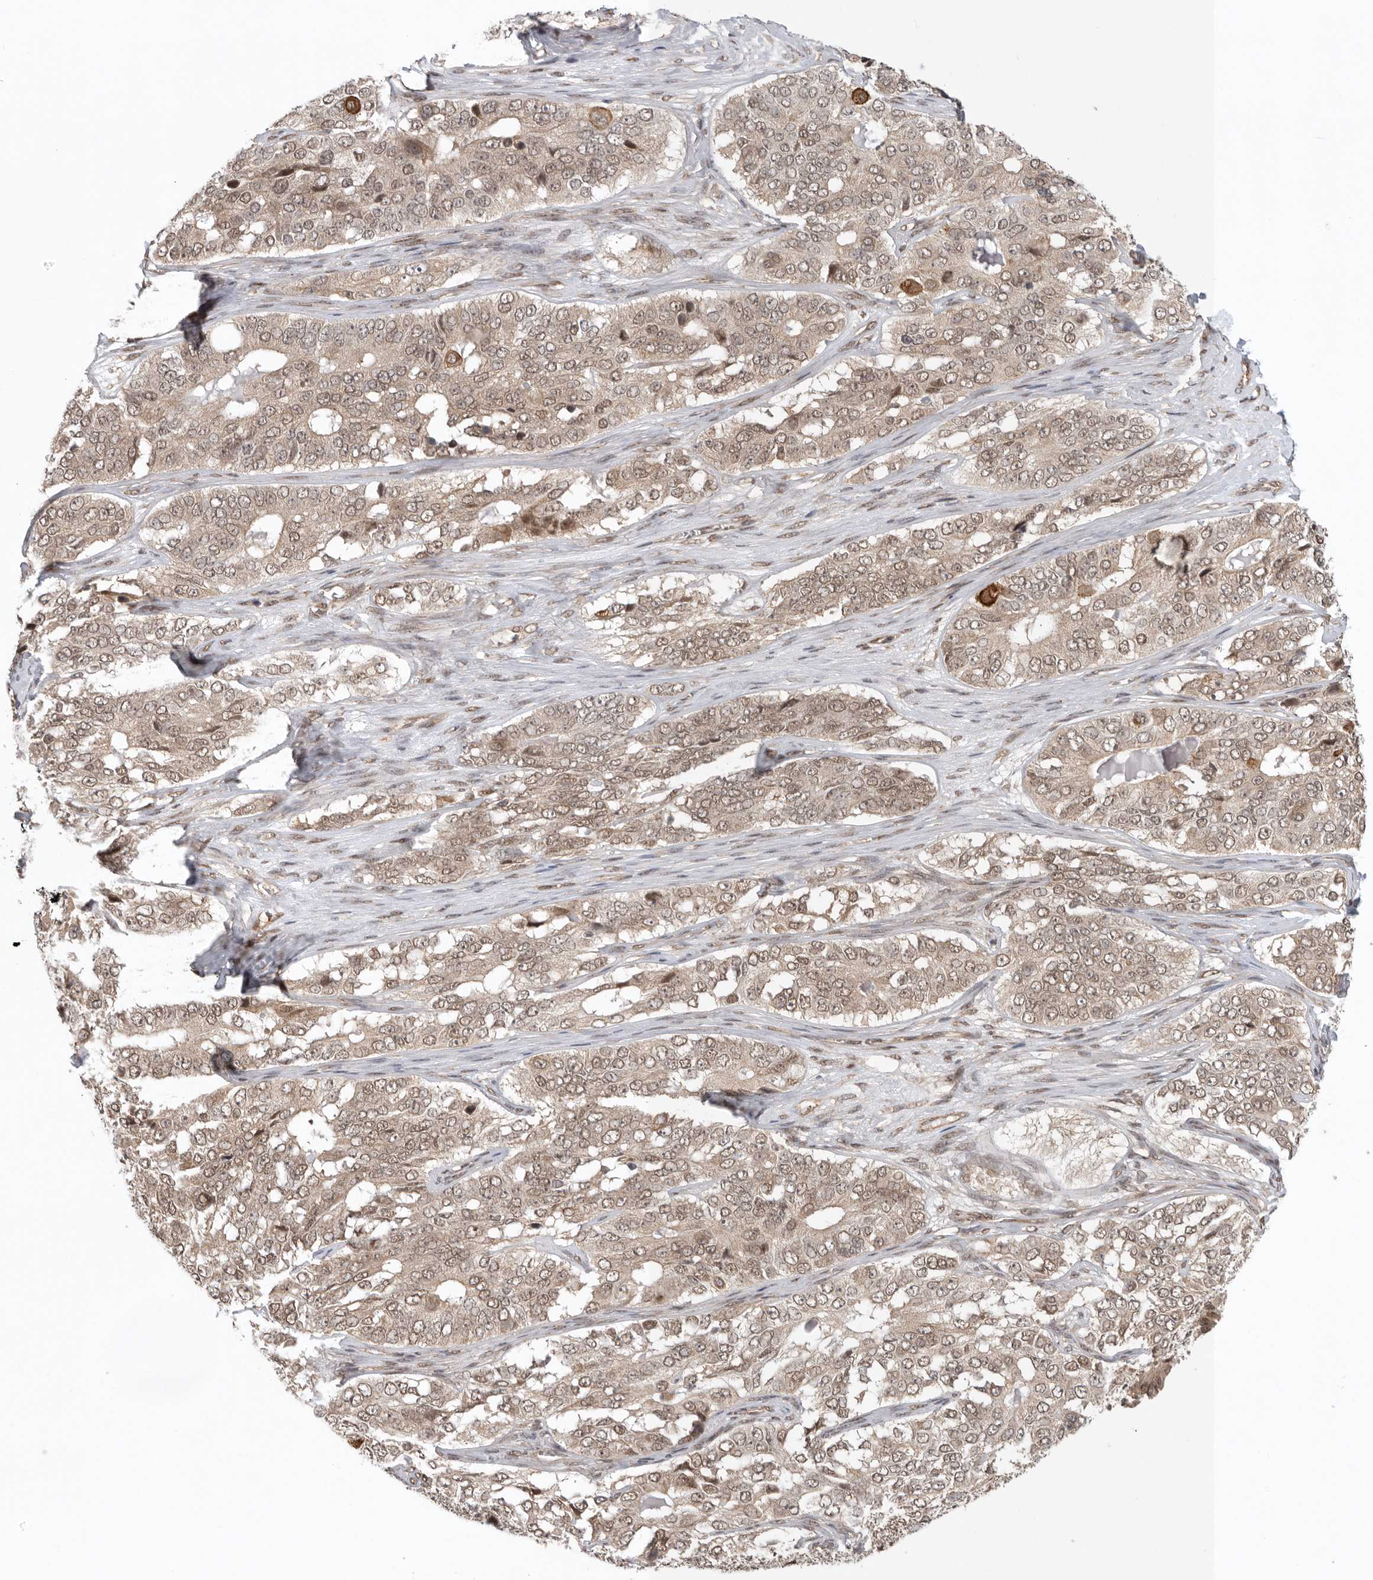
{"staining": {"intensity": "weak", "quantity": ">75%", "location": "cytoplasmic/membranous,nuclear"}, "tissue": "ovarian cancer", "cell_type": "Tumor cells", "image_type": "cancer", "snomed": [{"axis": "morphology", "description": "Carcinoma, endometroid"}, {"axis": "topography", "description": "Ovary"}], "caption": "DAB immunohistochemical staining of ovarian endometroid carcinoma demonstrates weak cytoplasmic/membranous and nuclear protein staining in approximately >75% of tumor cells.", "gene": "VPS50", "patient": {"sex": "female", "age": 51}}